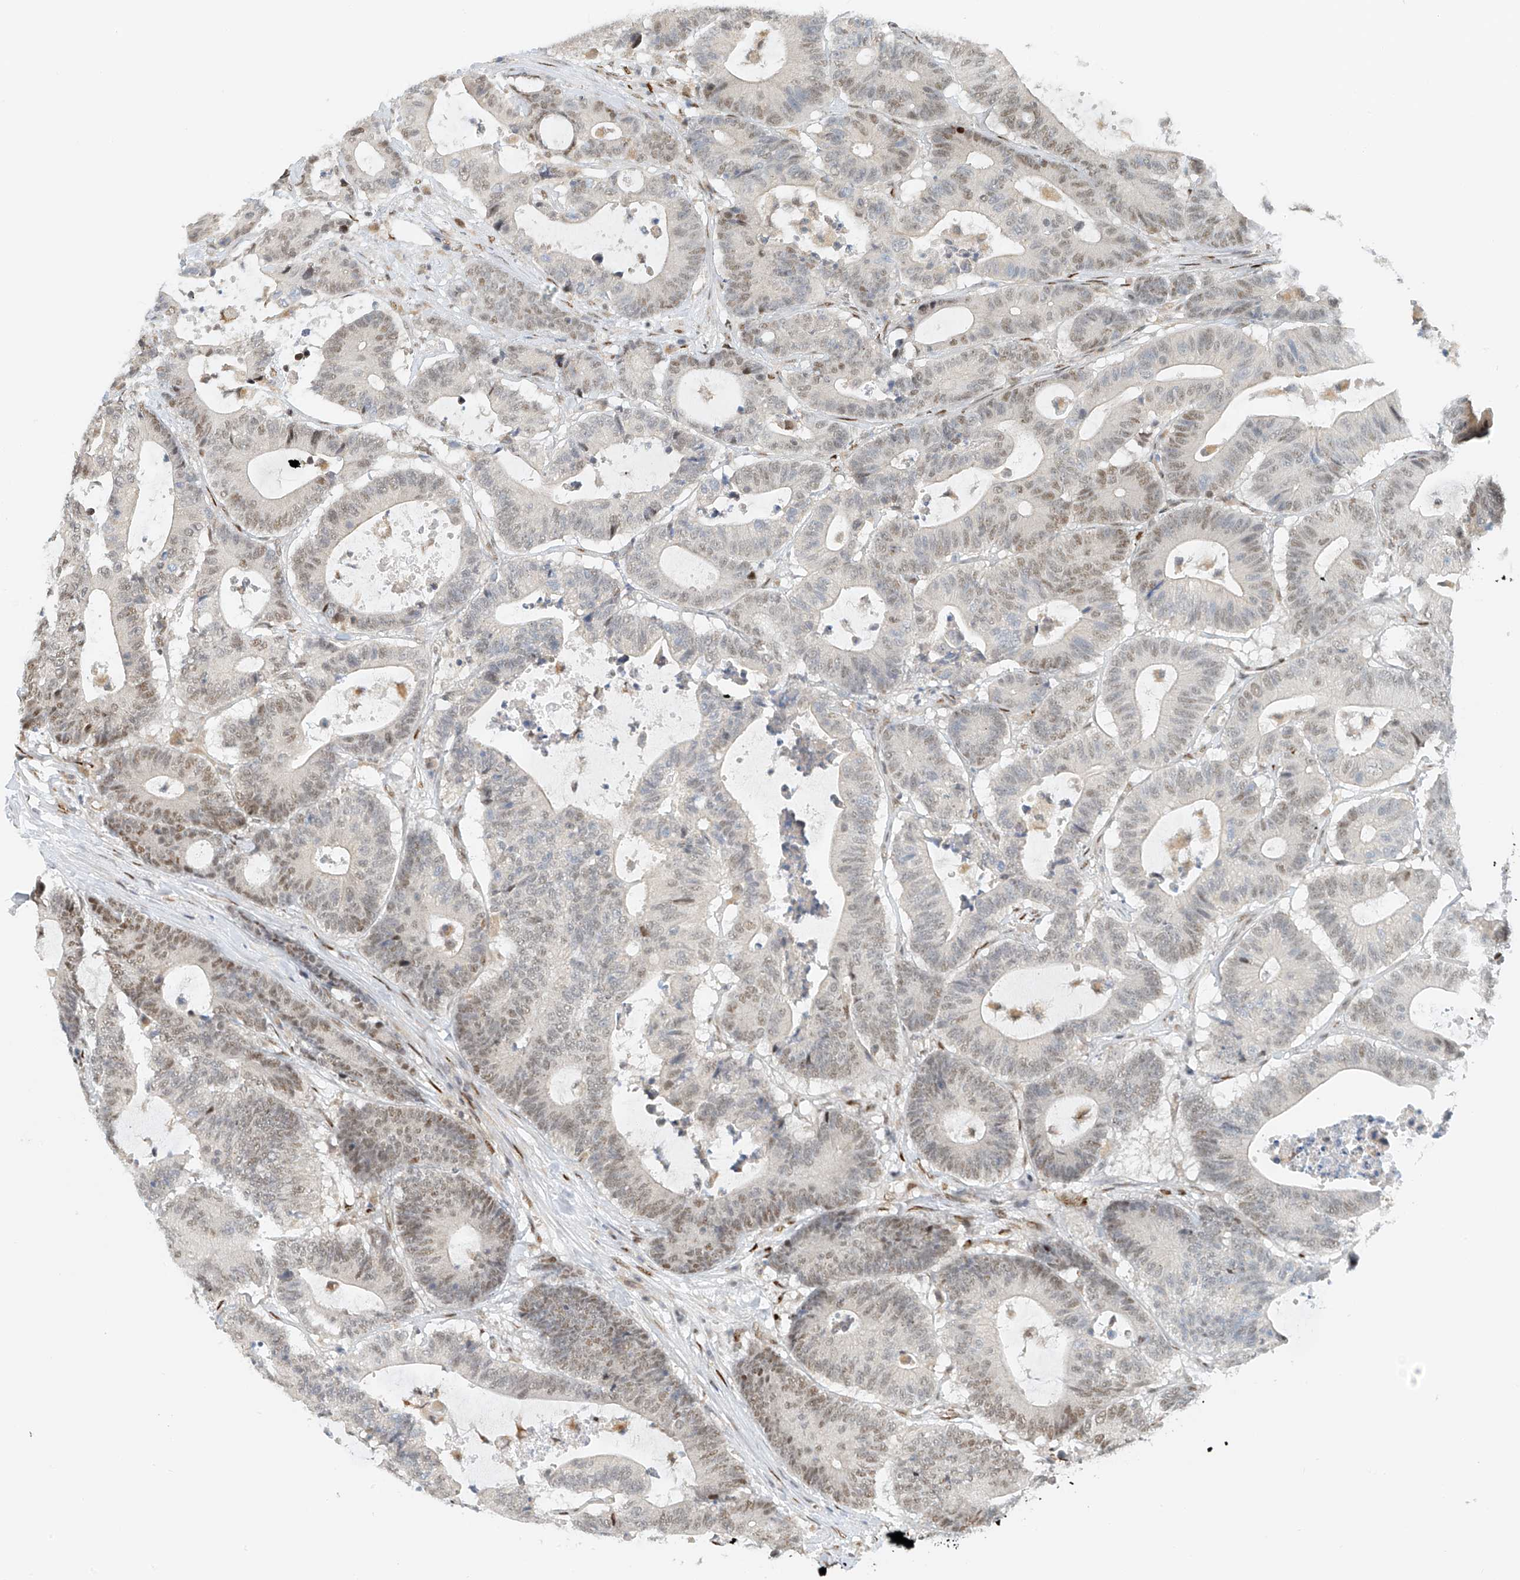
{"staining": {"intensity": "moderate", "quantity": "<25%", "location": "nuclear"}, "tissue": "colorectal cancer", "cell_type": "Tumor cells", "image_type": "cancer", "snomed": [{"axis": "morphology", "description": "Adenocarcinoma, NOS"}, {"axis": "topography", "description": "Colon"}], "caption": "Tumor cells exhibit moderate nuclear expression in about <25% of cells in colorectal cancer.", "gene": "ZNF514", "patient": {"sex": "female", "age": 84}}